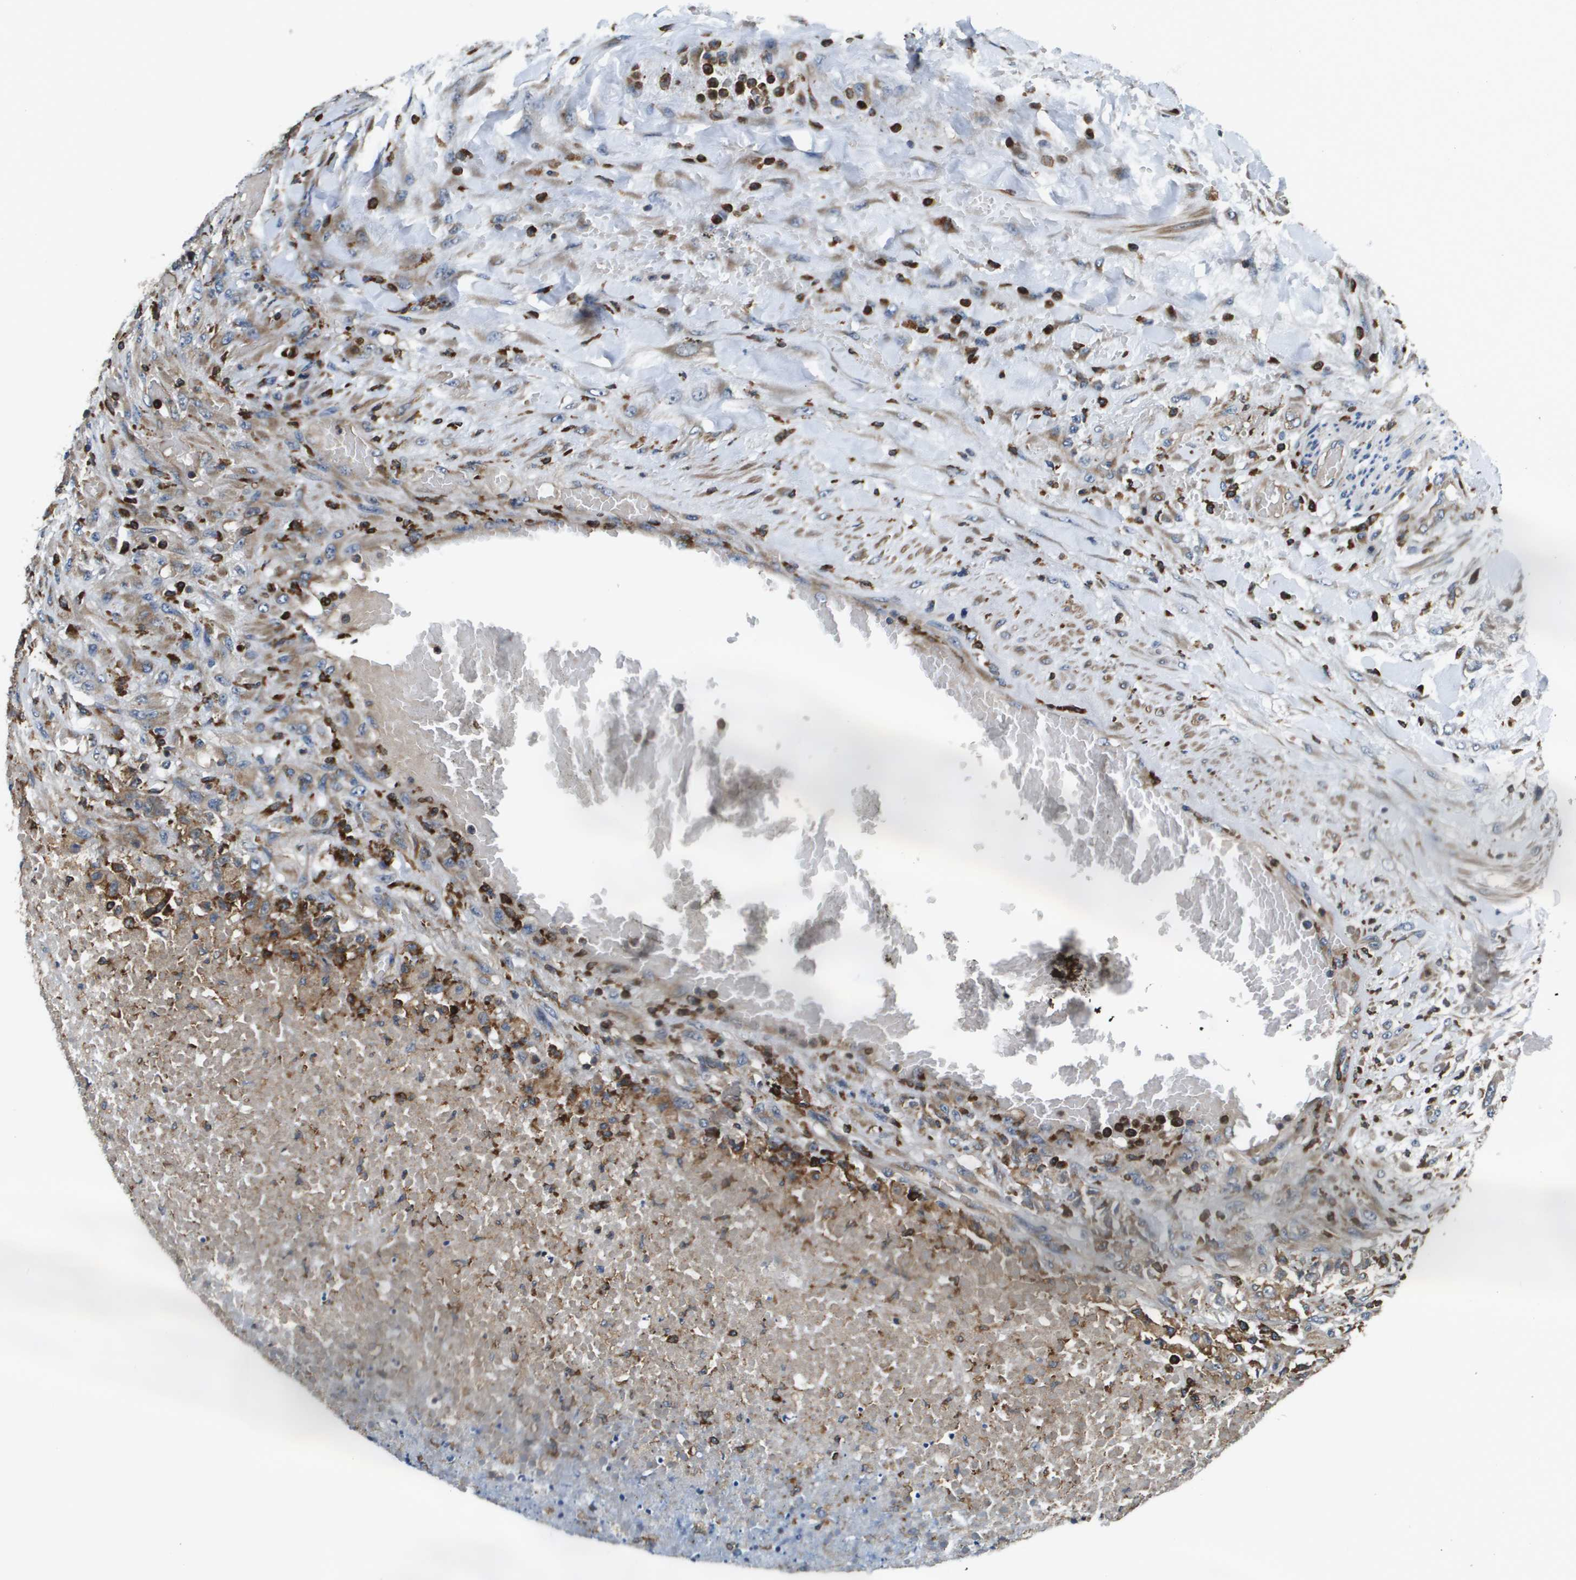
{"staining": {"intensity": "moderate", "quantity": "25%-75%", "location": "cytoplasmic/membranous"}, "tissue": "testis cancer", "cell_type": "Tumor cells", "image_type": "cancer", "snomed": [{"axis": "morphology", "description": "Seminoma, NOS"}, {"axis": "topography", "description": "Testis"}], "caption": "Immunohistochemical staining of testis cancer demonstrates moderate cytoplasmic/membranous protein staining in about 25%-75% of tumor cells.", "gene": "CNPY3", "patient": {"sex": "male", "age": 59}}